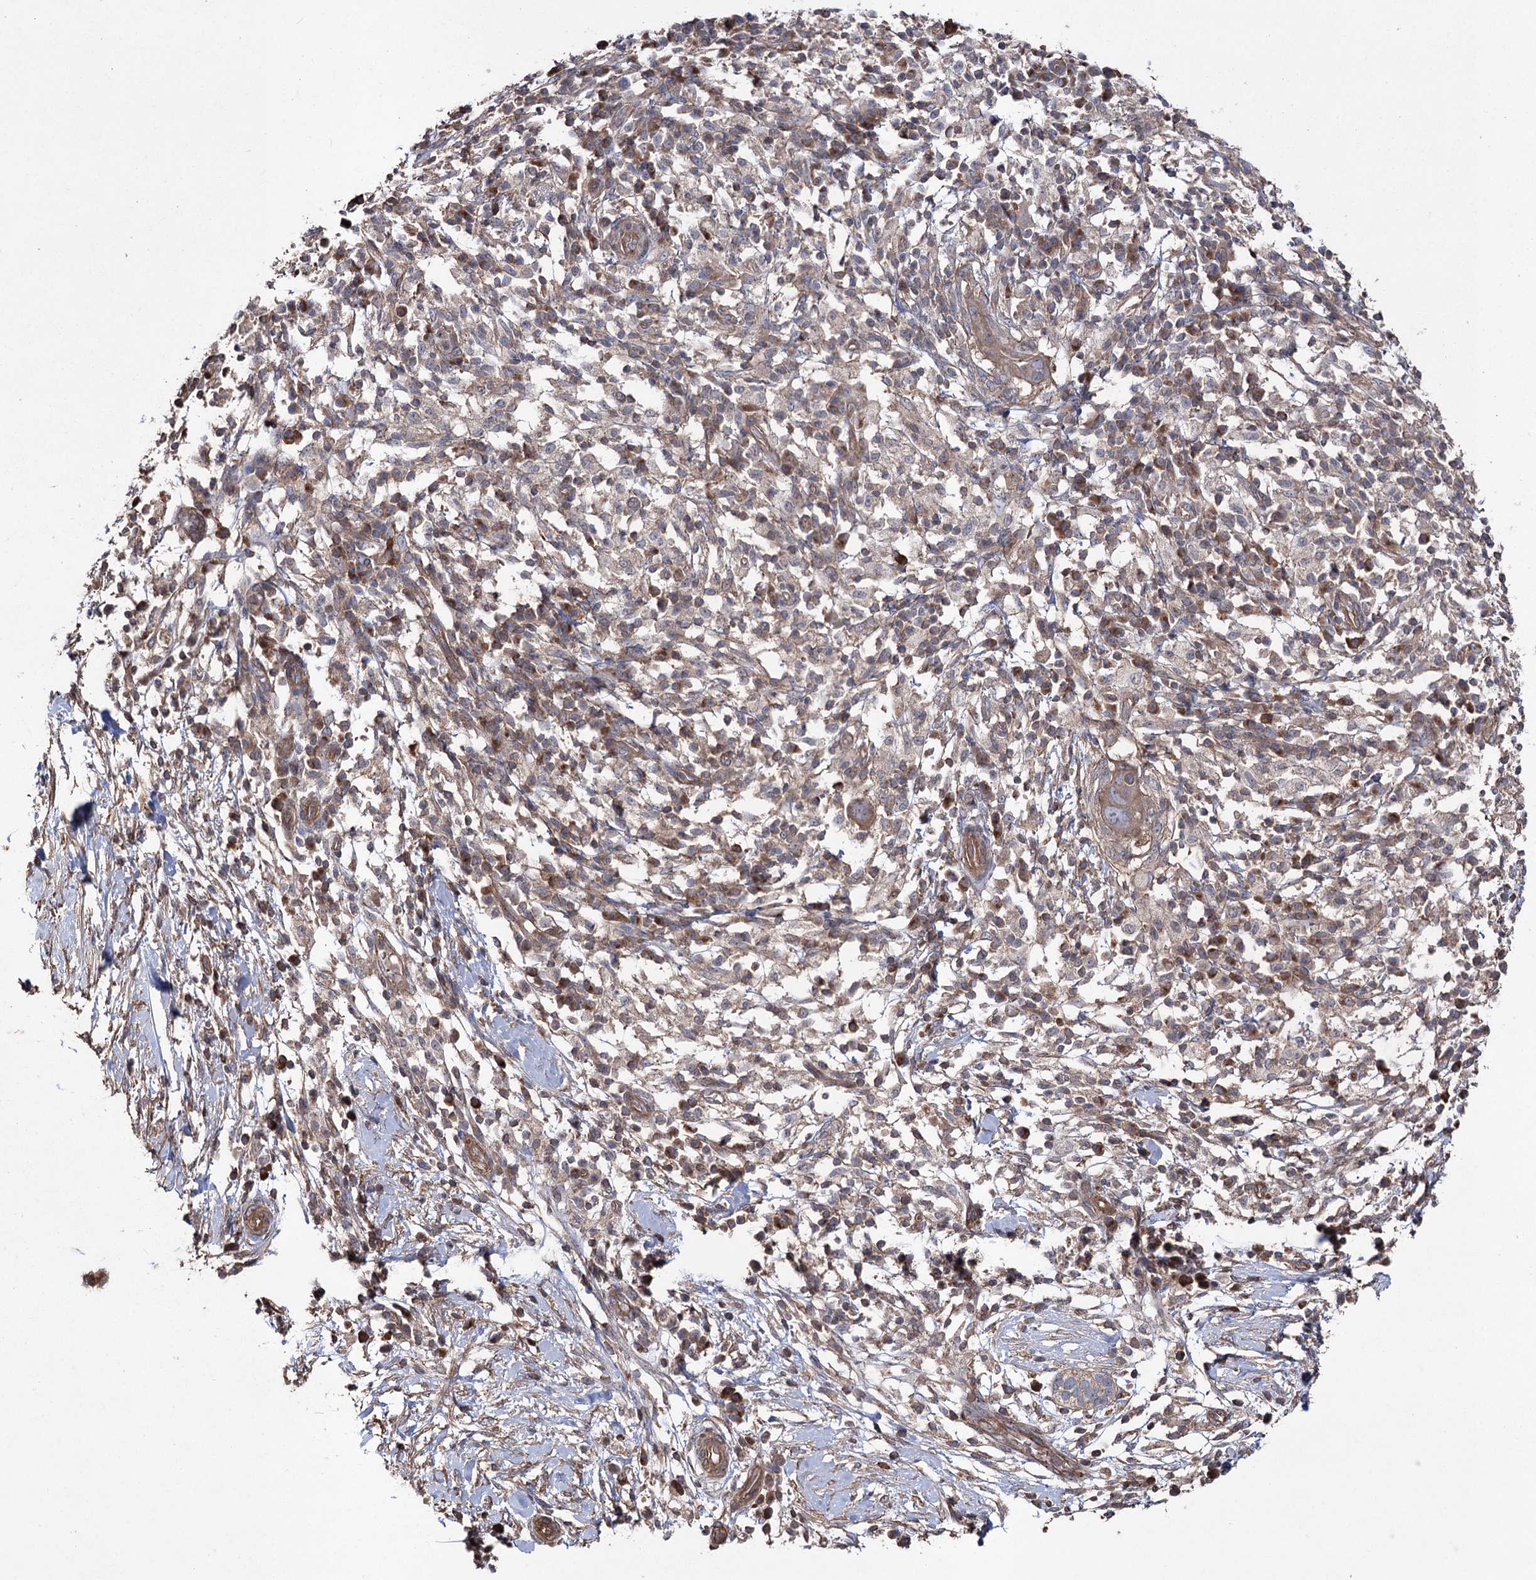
{"staining": {"intensity": "weak", "quantity": ">75%", "location": "cytoplasmic/membranous"}, "tissue": "pancreatic cancer", "cell_type": "Tumor cells", "image_type": "cancer", "snomed": [{"axis": "morphology", "description": "Adenocarcinoma, NOS"}, {"axis": "topography", "description": "Pancreas"}], "caption": "Pancreatic adenocarcinoma tissue demonstrates weak cytoplasmic/membranous expression in approximately >75% of tumor cells The protein of interest is shown in brown color, while the nuclei are stained blue.", "gene": "LARS2", "patient": {"sex": "male", "age": 68}}